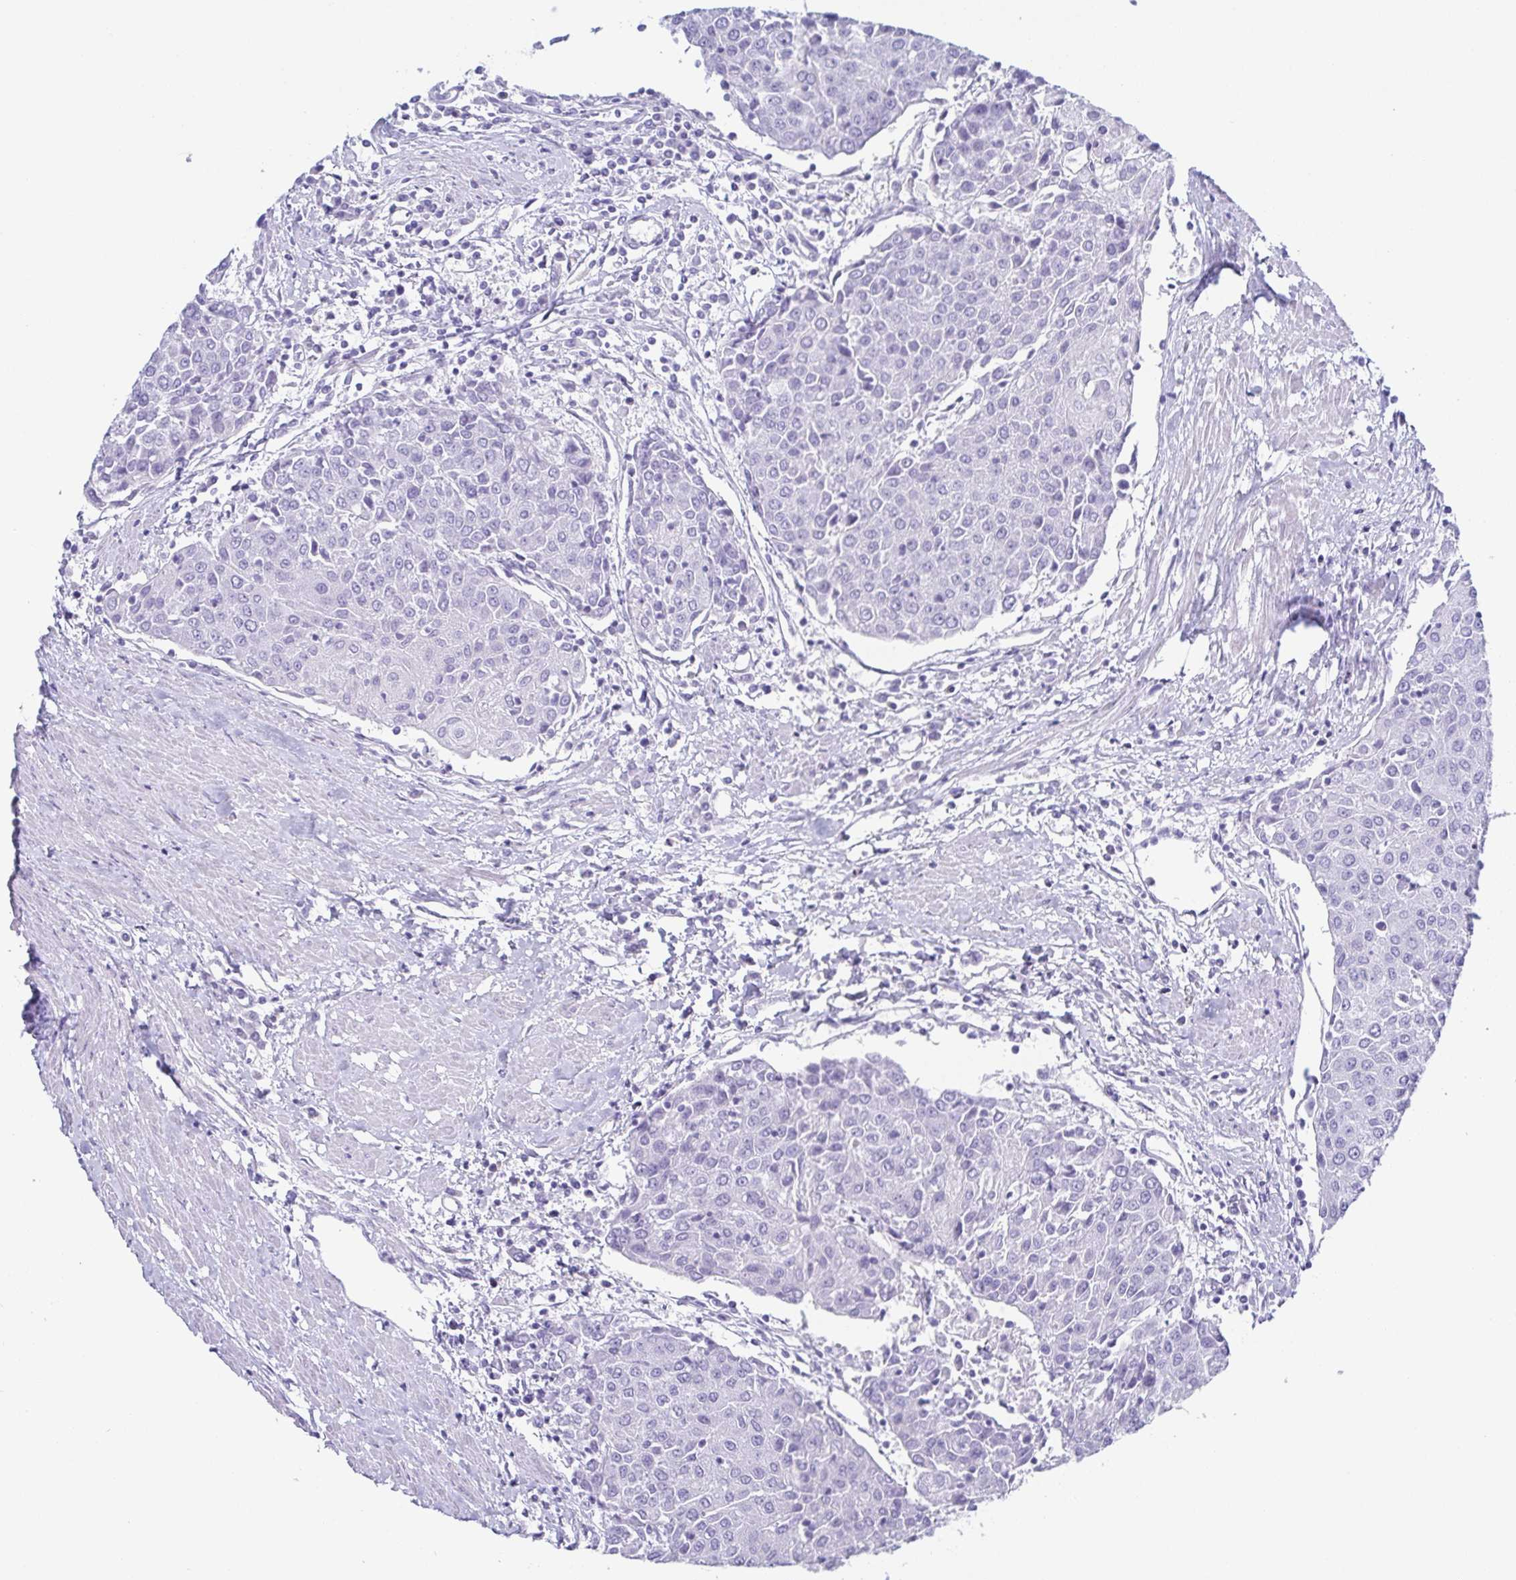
{"staining": {"intensity": "negative", "quantity": "none", "location": "none"}, "tissue": "urothelial cancer", "cell_type": "Tumor cells", "image_type": "cancer", "snomed": [{"axis": "morphology", "description": "Urothelial carcinoma, High grade"}, {"axis": "topography", "description": "Urinary bladder"}], "caption": "This is a image of IHC staining of high-grade urothelial carcinoma, which shows no positivity in tumor cells.", "gene": "ZG16B", "patient": {"sex": "female", "age": 85}}